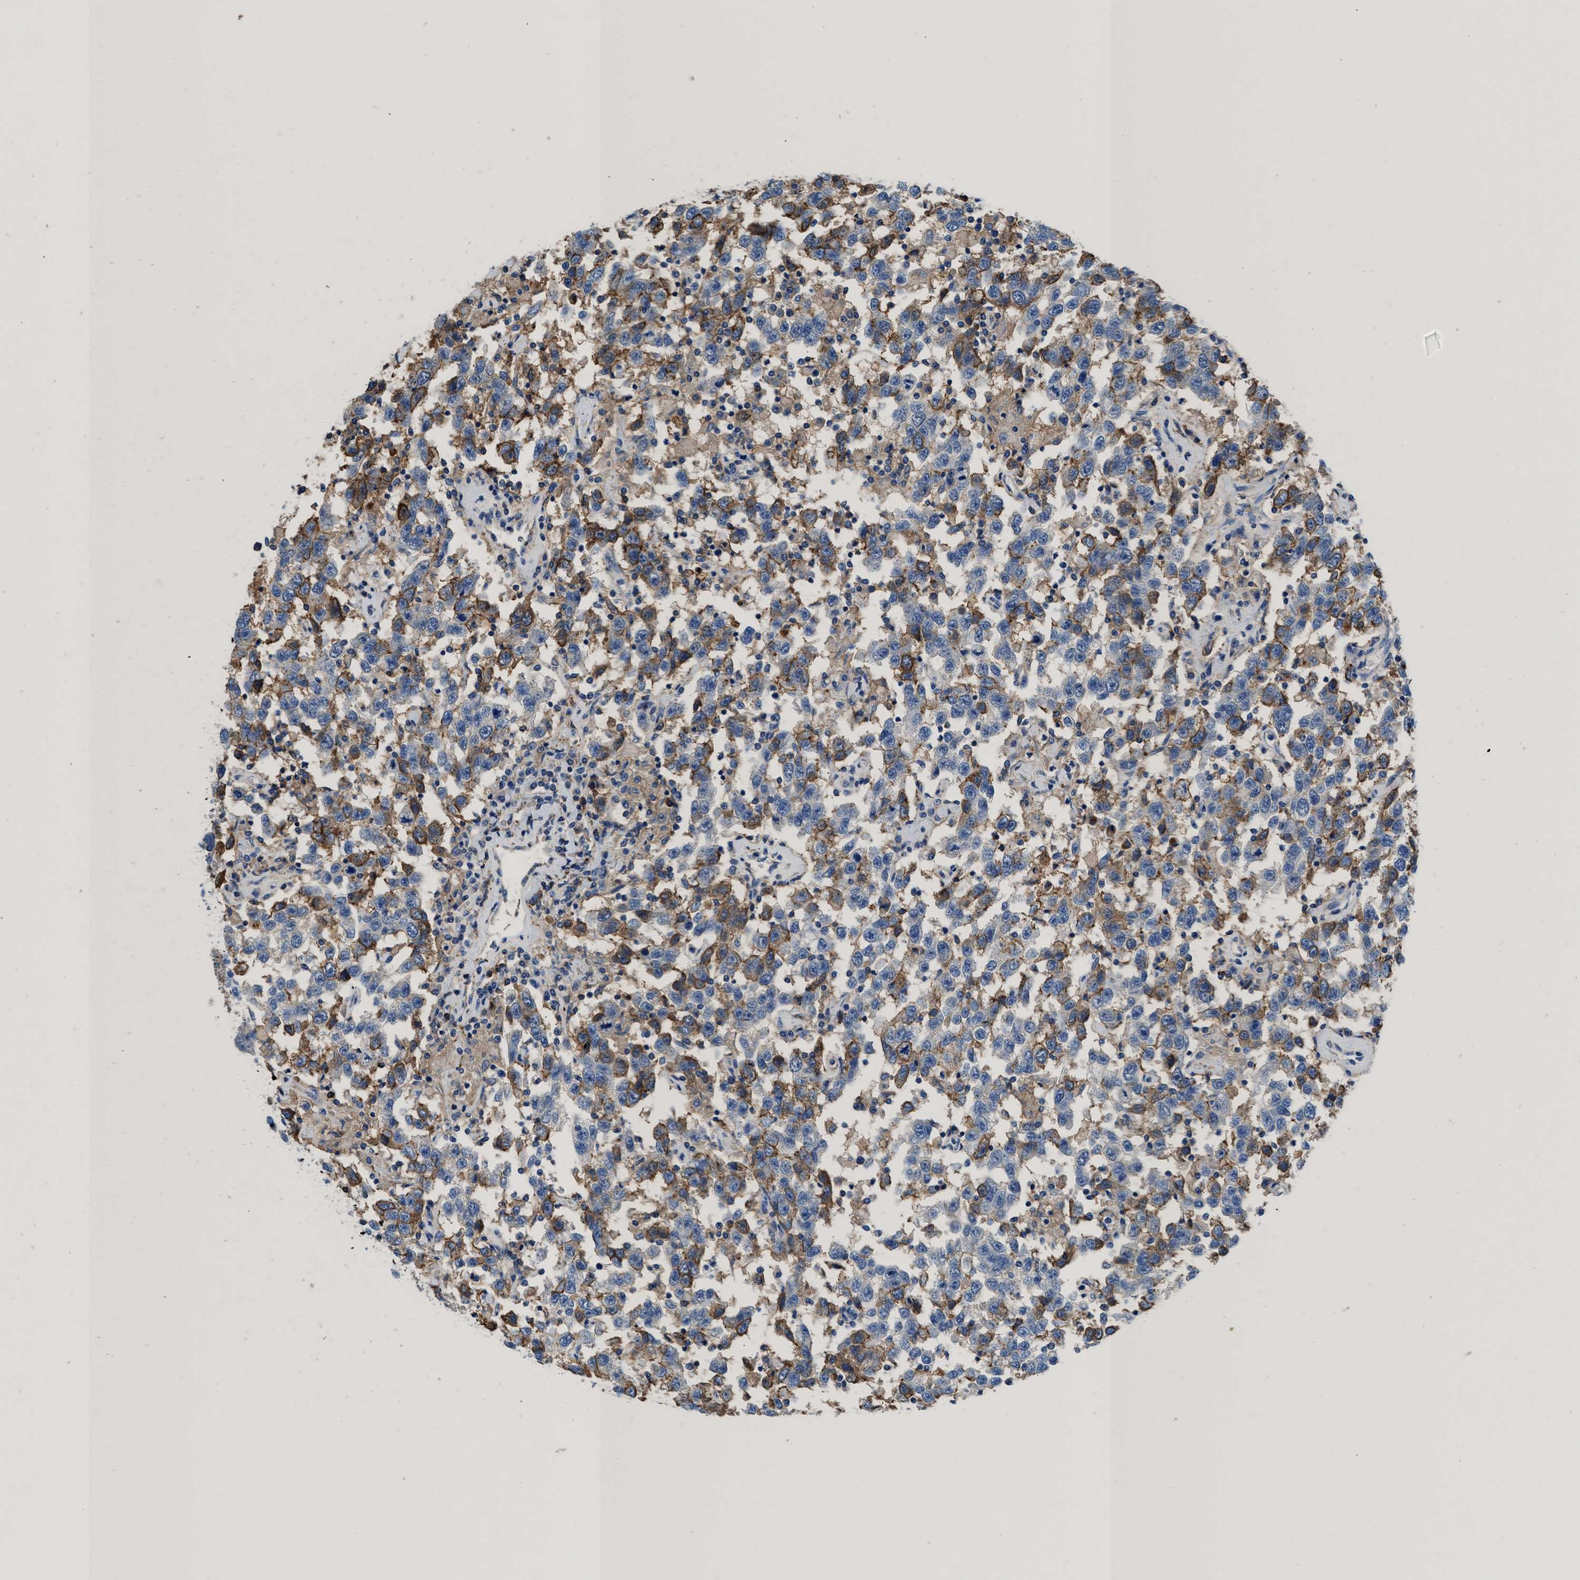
{"staining": {"intensity": "moderate", "quantity": ">75%", "location": "cytoplasmic/membranous"}, "tissue": "testis cancer", "cell_type": "Tumor cells", "image_type": "cancer", "snomed": [{"axis": "morphology", "description": "Seminoma, NOS"}, {"axis": "topography", "description": "Testis"}], "caption": "Immunohistochemical staining of seminoma (testis) exhibits medium levels of moderate cytoplasmic/membranous protein staining in approximately >75% of tumor cells. The protein of interest is shown in brown color, while the nuclei are stained blue.", "gene": "KCNQ4", "patient": {"sex": "male", "age": 41}}